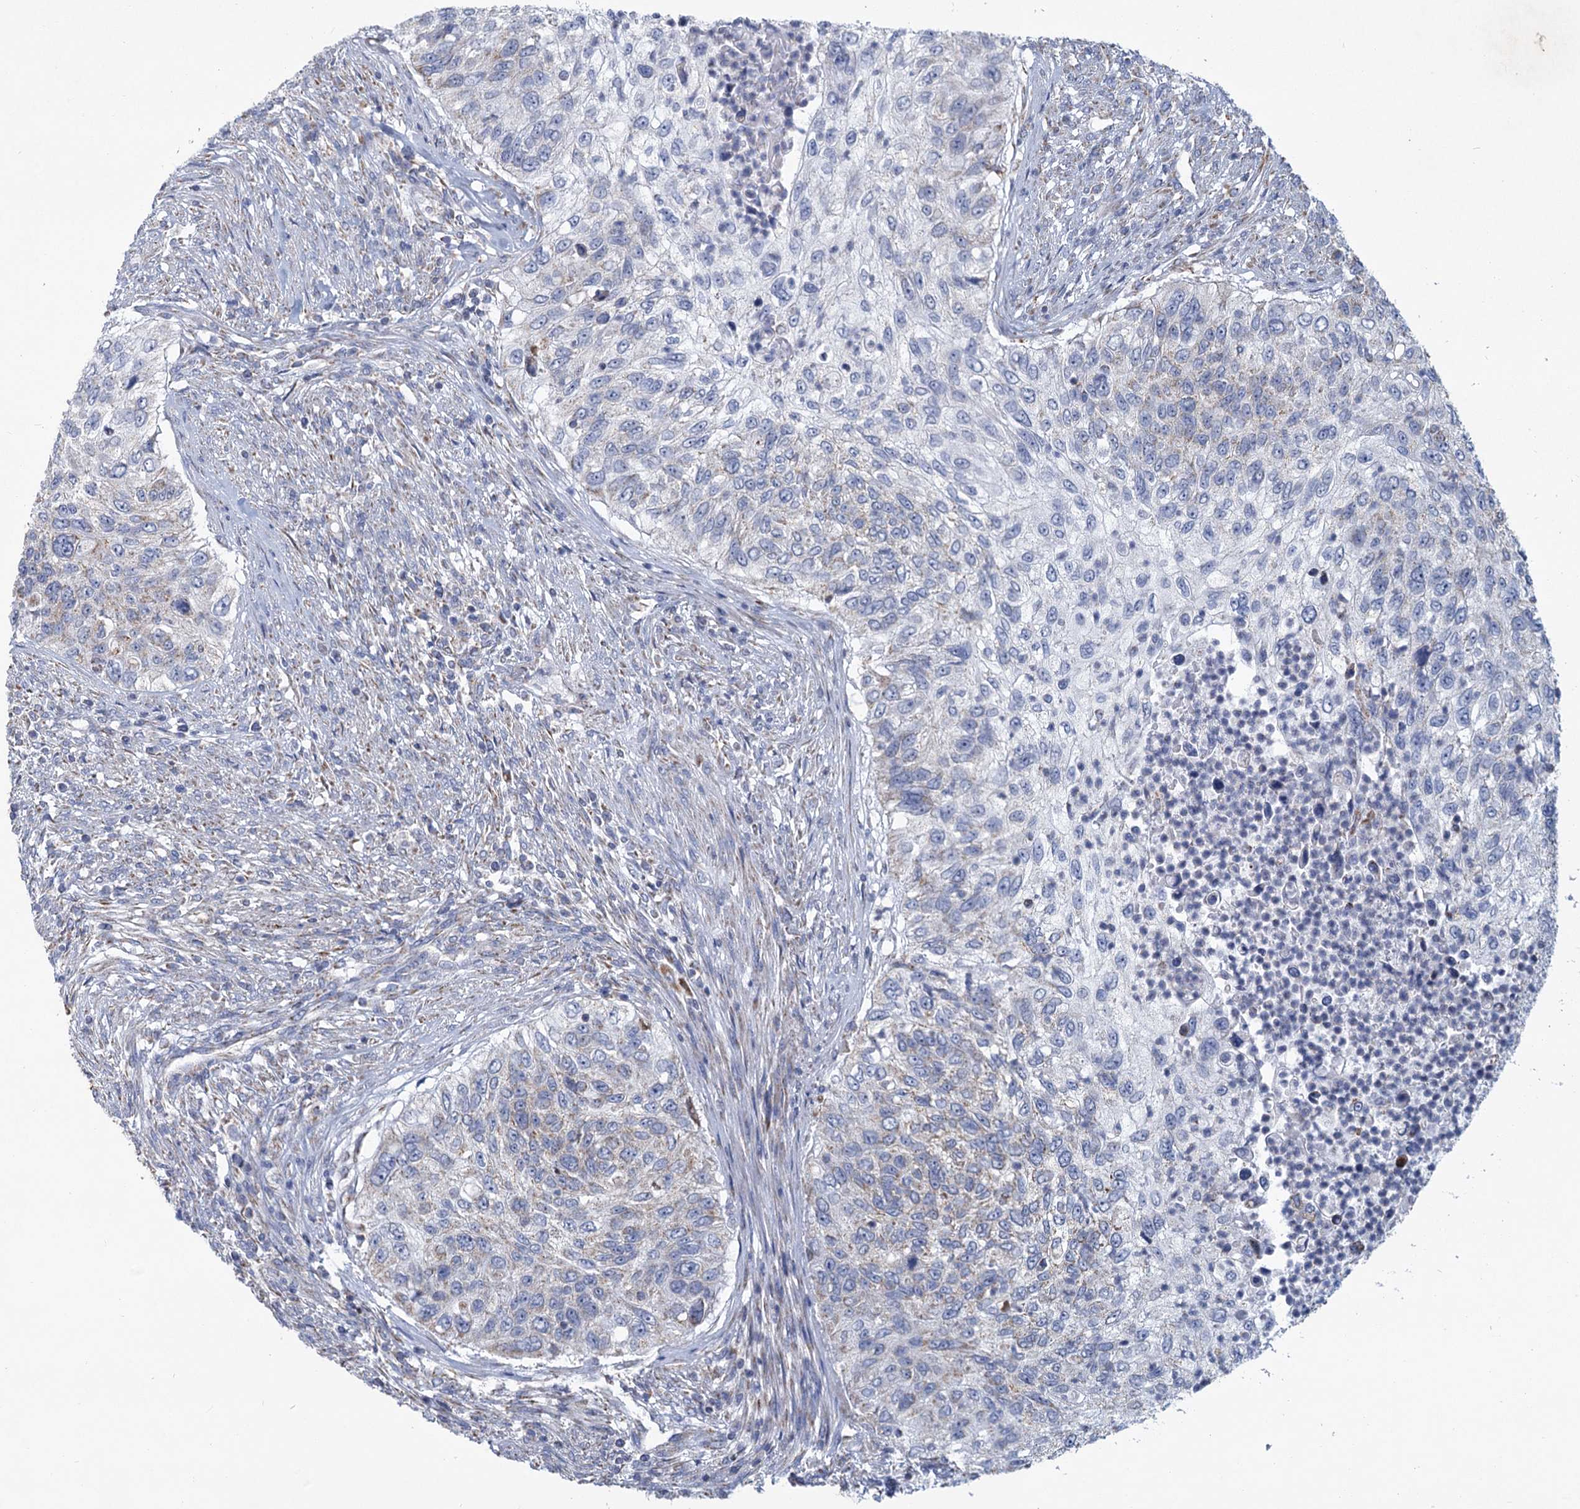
{"staining": {"intensity": "negative", "quantity": "none", "location": "none"}, "tissue": "urothelial cancer", "cell_type": "Tumor cells", "image_type": "cancer", "snomed": [{"axis": "morphology", "description": "Urothelial carcinoma, High grade"}, {"axis": "topography", "description": "Urinary bladder"}], "caption": "Protein analysis of urothelial cancer shows no significant expression in tumor cells. (Stains: DAB immunohistochemistry (IHC) with hematoxylin counter stain, Microscopy: brightfield microscopy at high magnification).", "gene": "NDUFC2", "patient": {"sex": "female", "age": 60}}